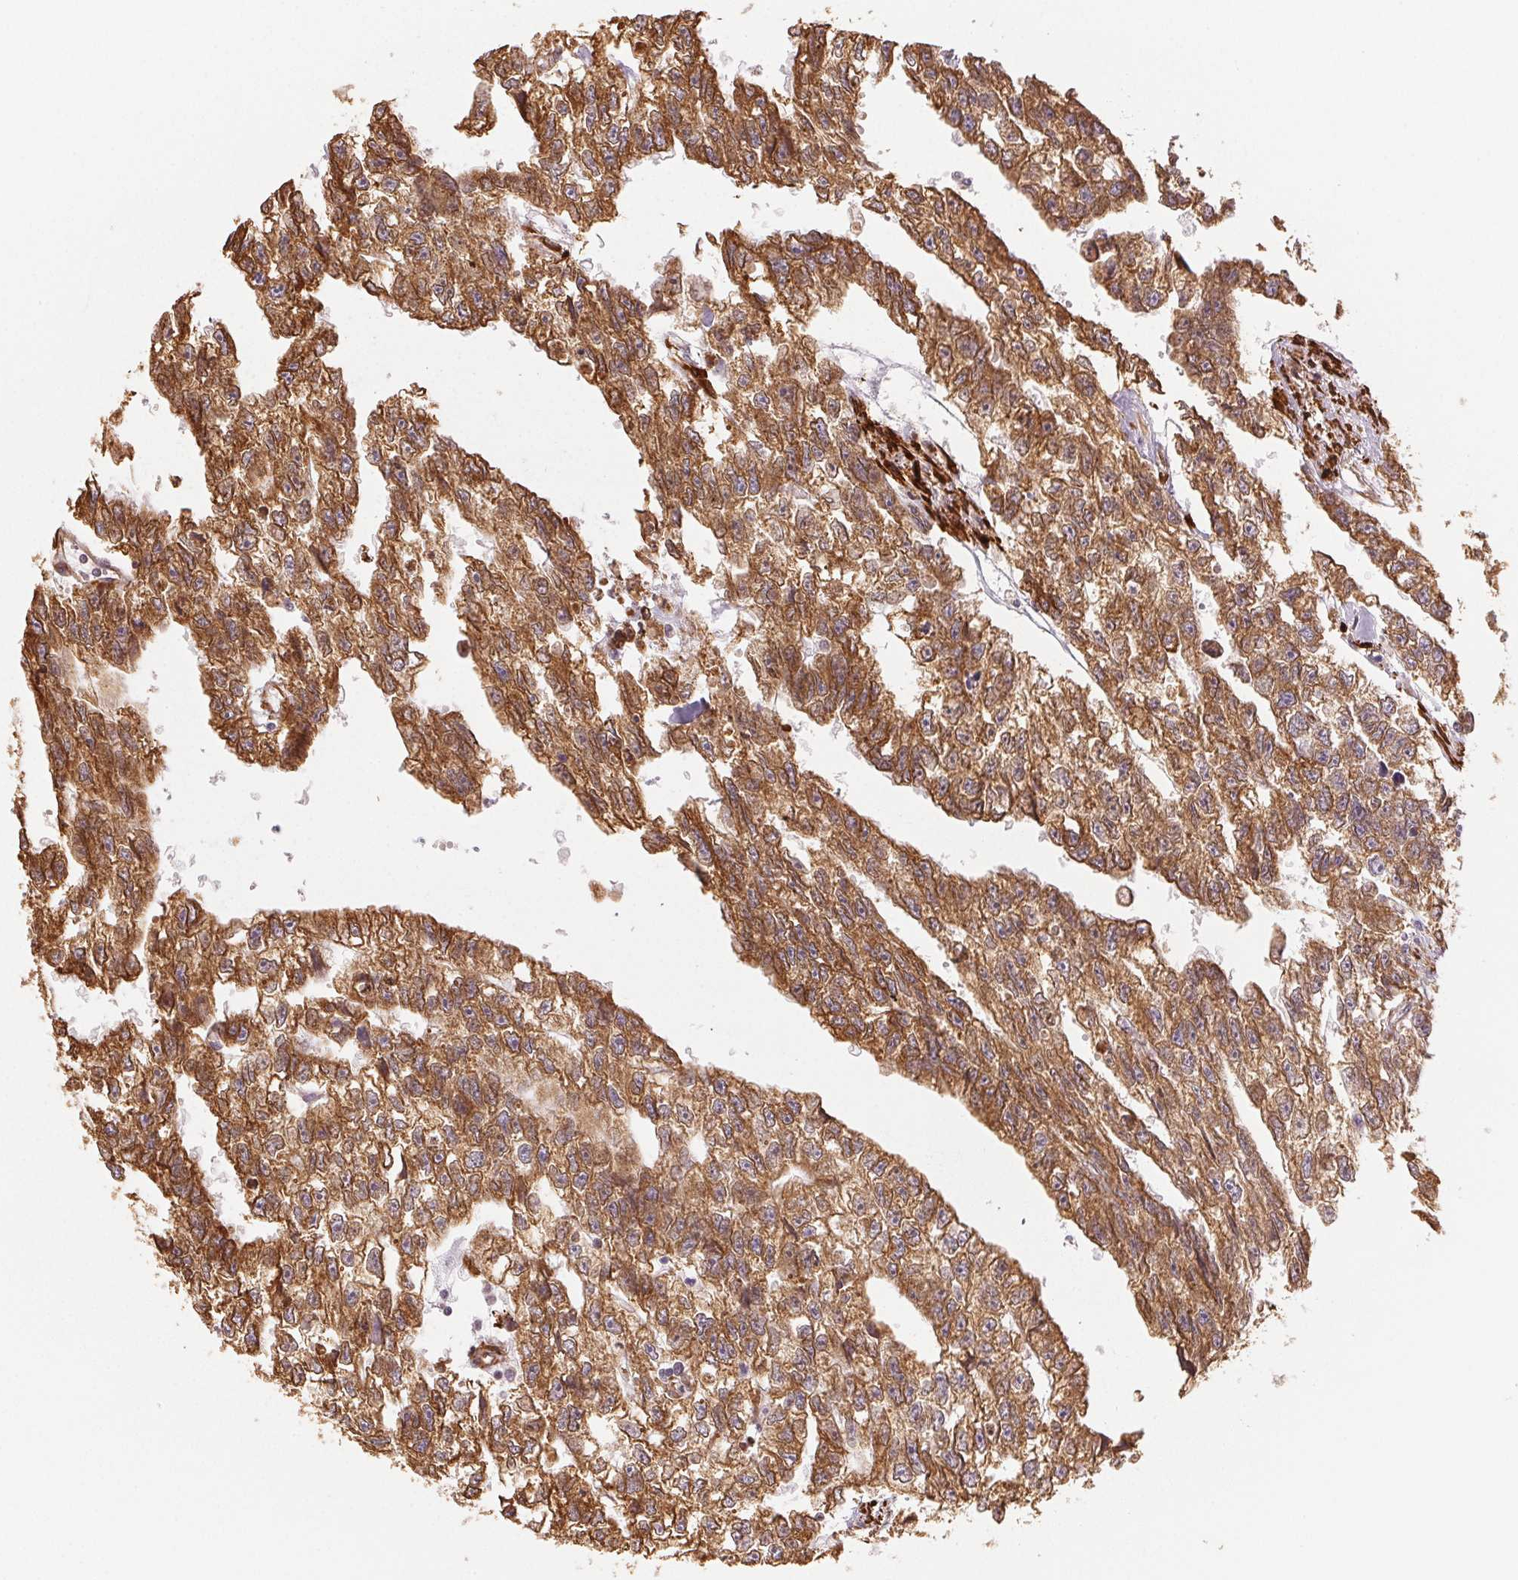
{"staining": {"intensity": "strong", "quantity": ">75%", "location": "cytoplasmic/membranous"}, "tissue": "testis cancer", "cell_type": "Tumor cells", "image_type": "cancer", "snomed": [{"axis": "morphology", "description": "Carcinoma, Embryonal, NOS"}, {"axis": "morphology", "description": "Teratoma, malignant, NOS"}, {"axis": "topography", "description": "Testis"}], "caption": "Immunohistochemical staining of embryonal carcinoma (testis) reveals strong cytoplasmic/membranous protein staining in approximately >75% of tumor cells. (IHC, brightfield microscopy, high magnification).", "gene": "RCN3", "patient": {"sex": "male", "age": 44}}